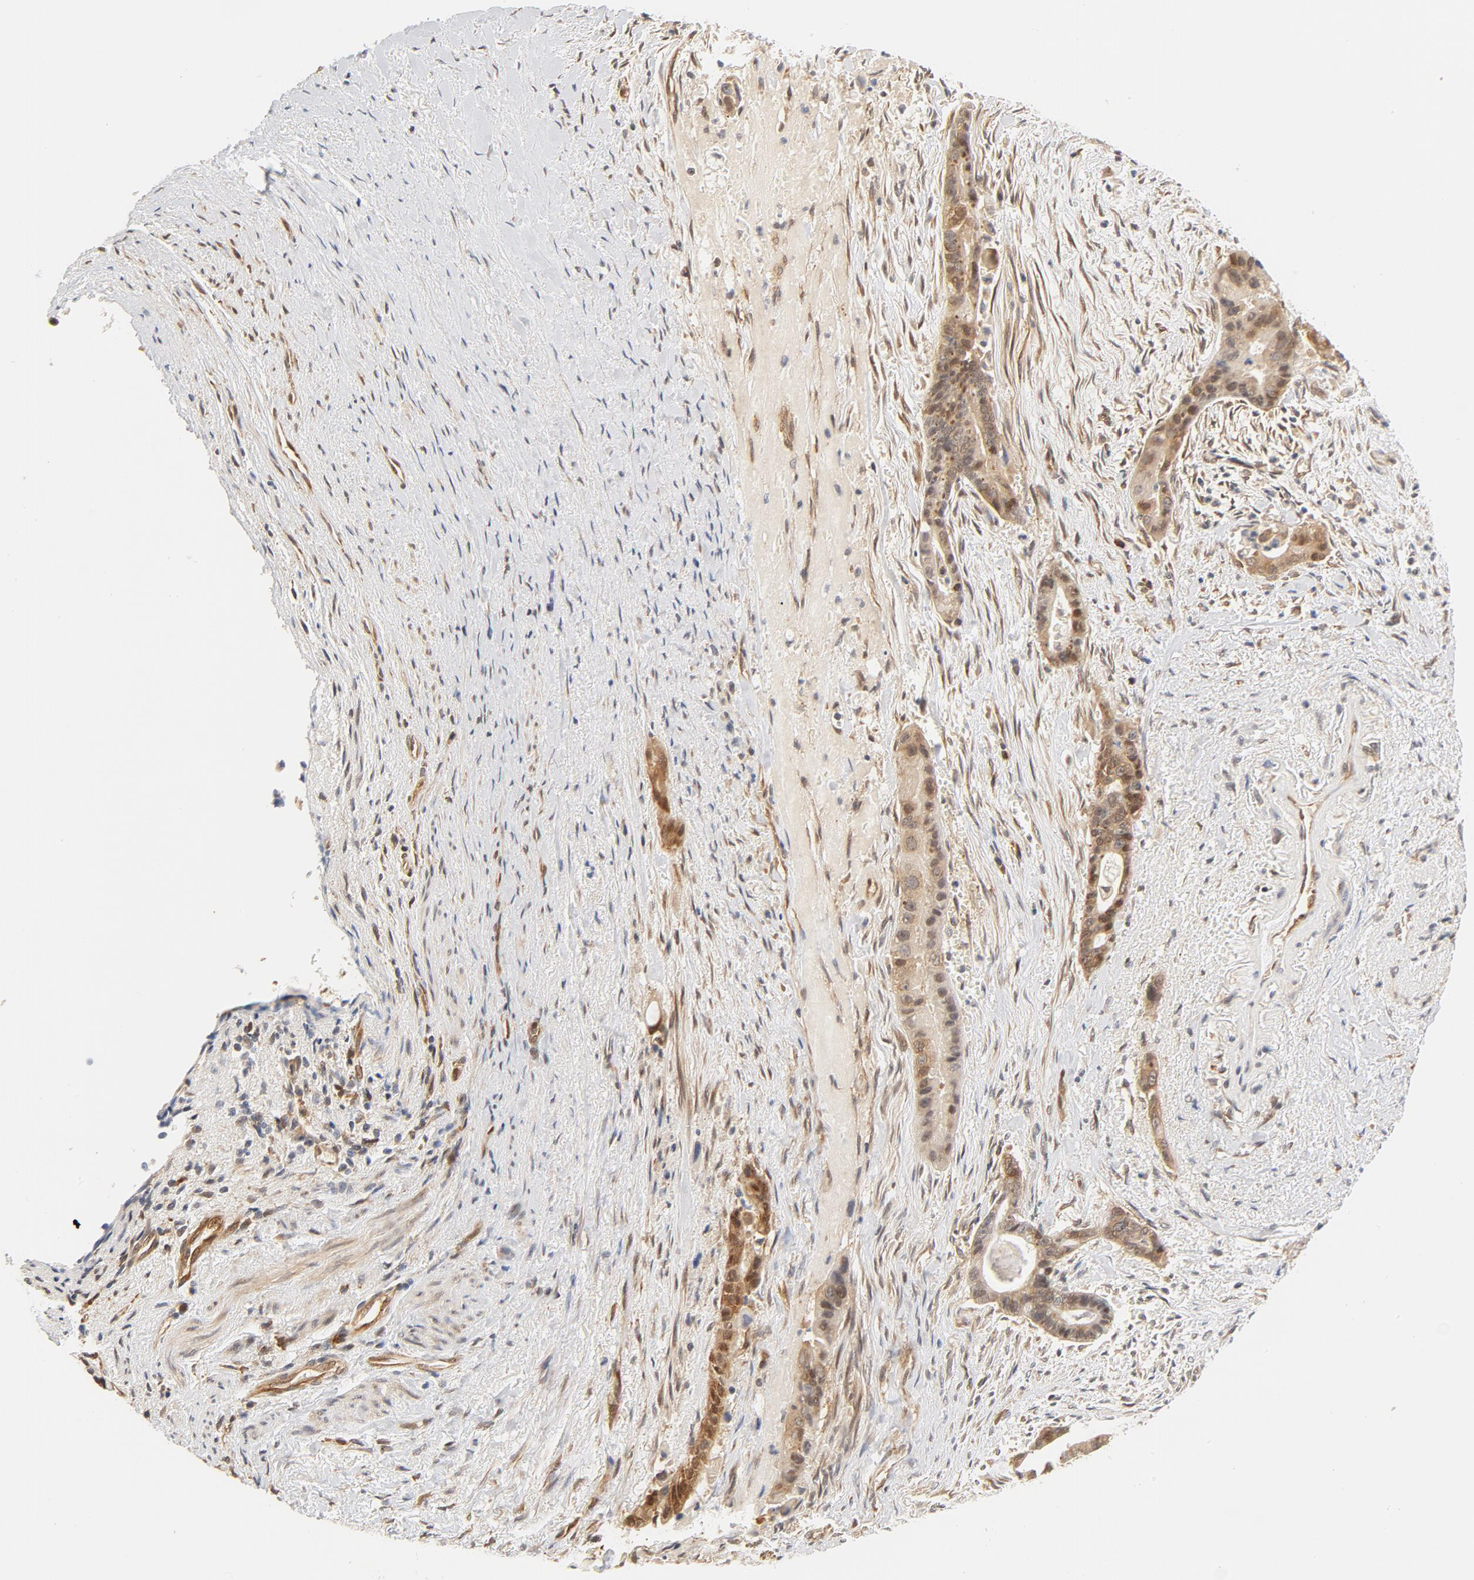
{"staining": {"intensity": "moderate", "quantity": ">75%", "location": "cytoplasmic/membranous,nuclear"}, "tissue": "liver cancer", "cell_type": "Tumor cells", "image_type": "cancer", "snomed": [{"axis": "morphology", "description": "Cholangiocarcinoma"}, {"axis": "topography", "description": "Liver"}], "caption": "Protein staining shows moderate cytoplasmic/membranous and nuclear staining in approximately >75% of tumor cells in liver cancer (cholangiocarcinoma).", "gene": "EIF4E", "patient": {"sex": "female", "age": 55}}